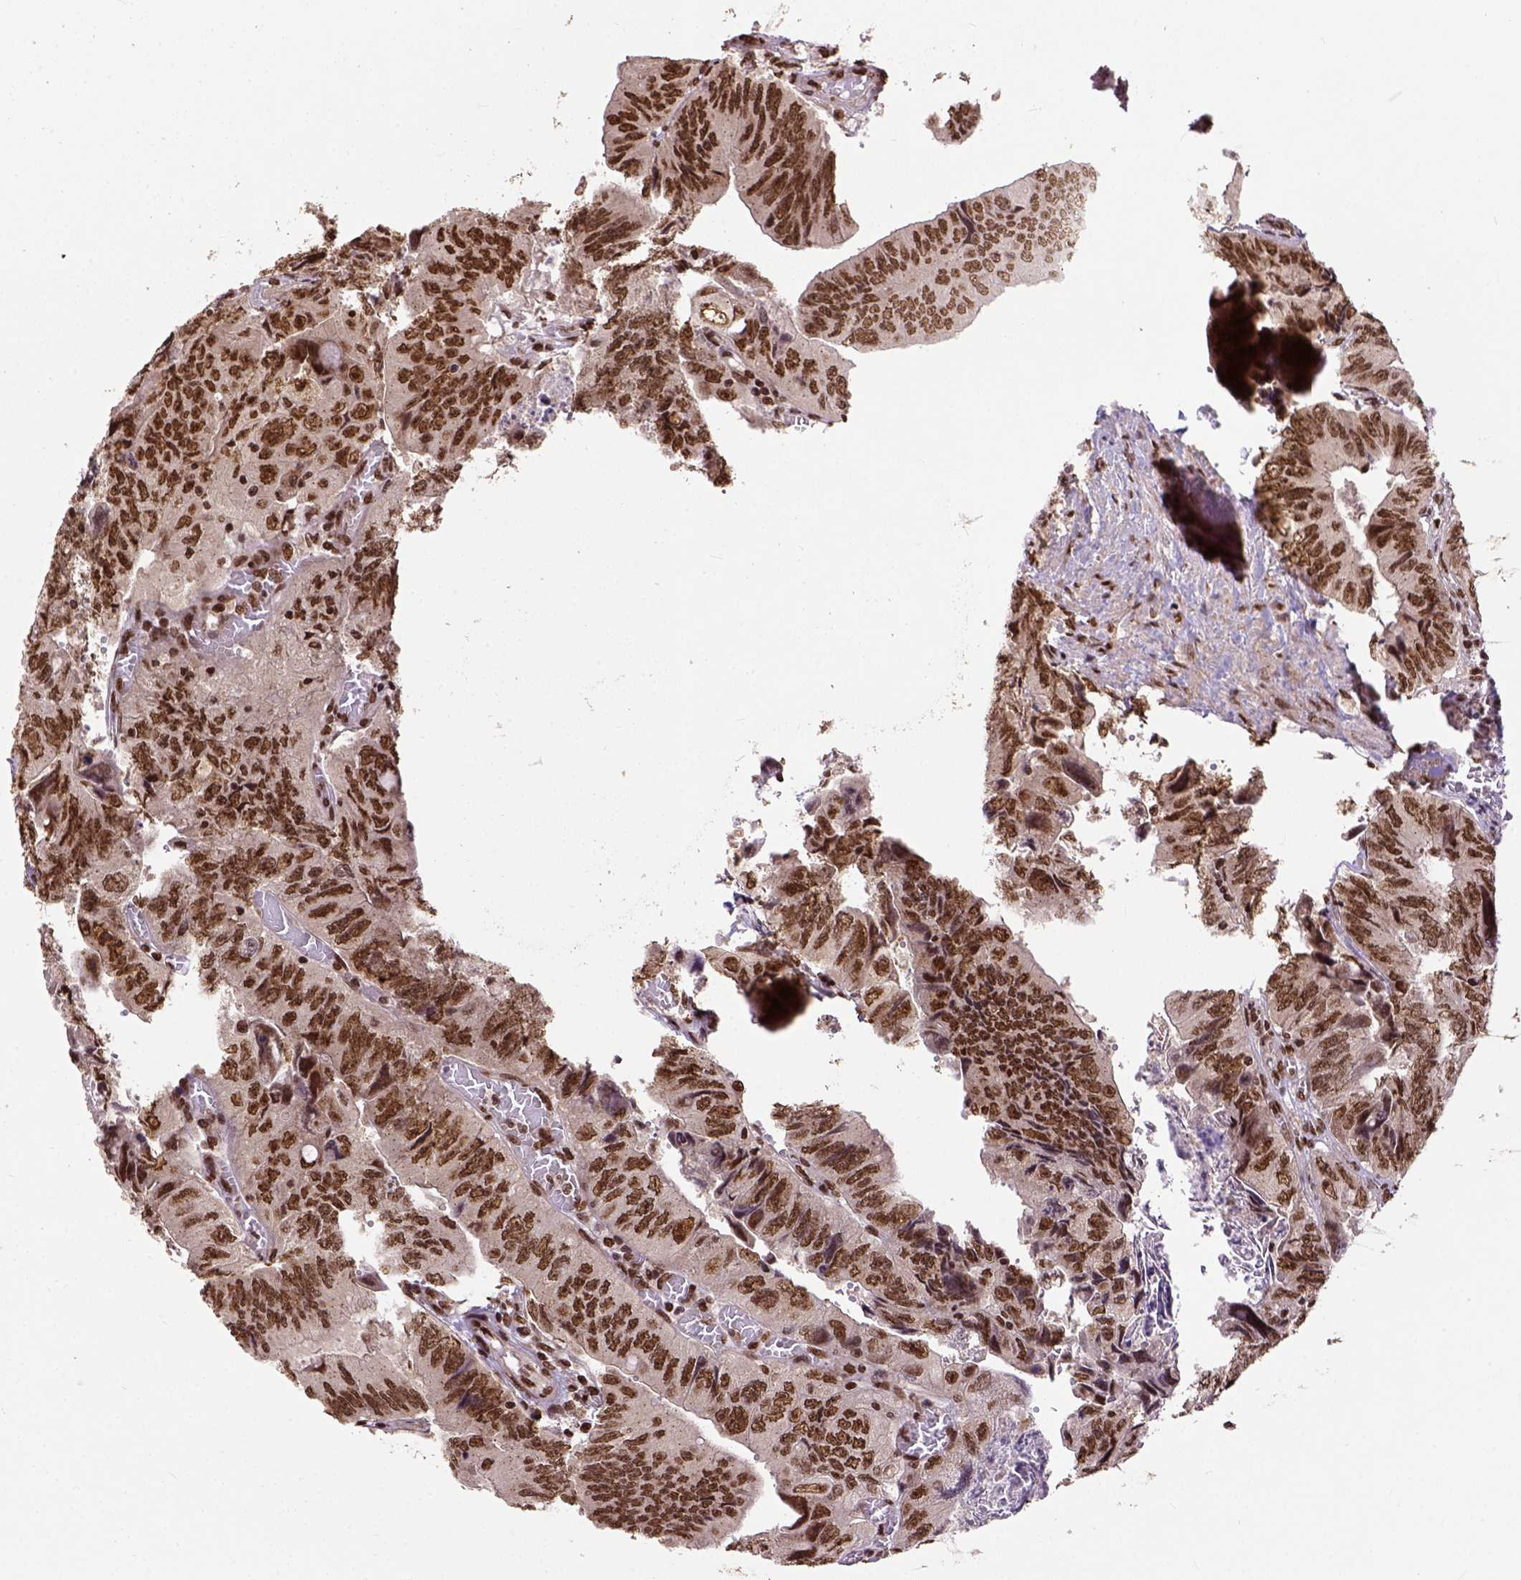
{"staining": {"intensity": "moderate", "quantity": ">75%", "location": "nuclear"}, "tissue": "colorectal cancer", "cell_type": "Tumor cells", "image_type": "cancer", "snomed": [{"axis": "morphology", "description": "Adenocarcinoma, NOS"}, {"axis": "topography", "description": "Colon"}], "caption": "Immunohistochemistry micrograph of neoplastic tissue: human colorectal cancer stained using immunohistochemistry reveals medium levels of moderate protein expression localized specifically in the nuclear of tumor cells, appearing as a nuclear brown color.", "gene": "NACC1", "patient": {"sex": "female", "age": 84}}